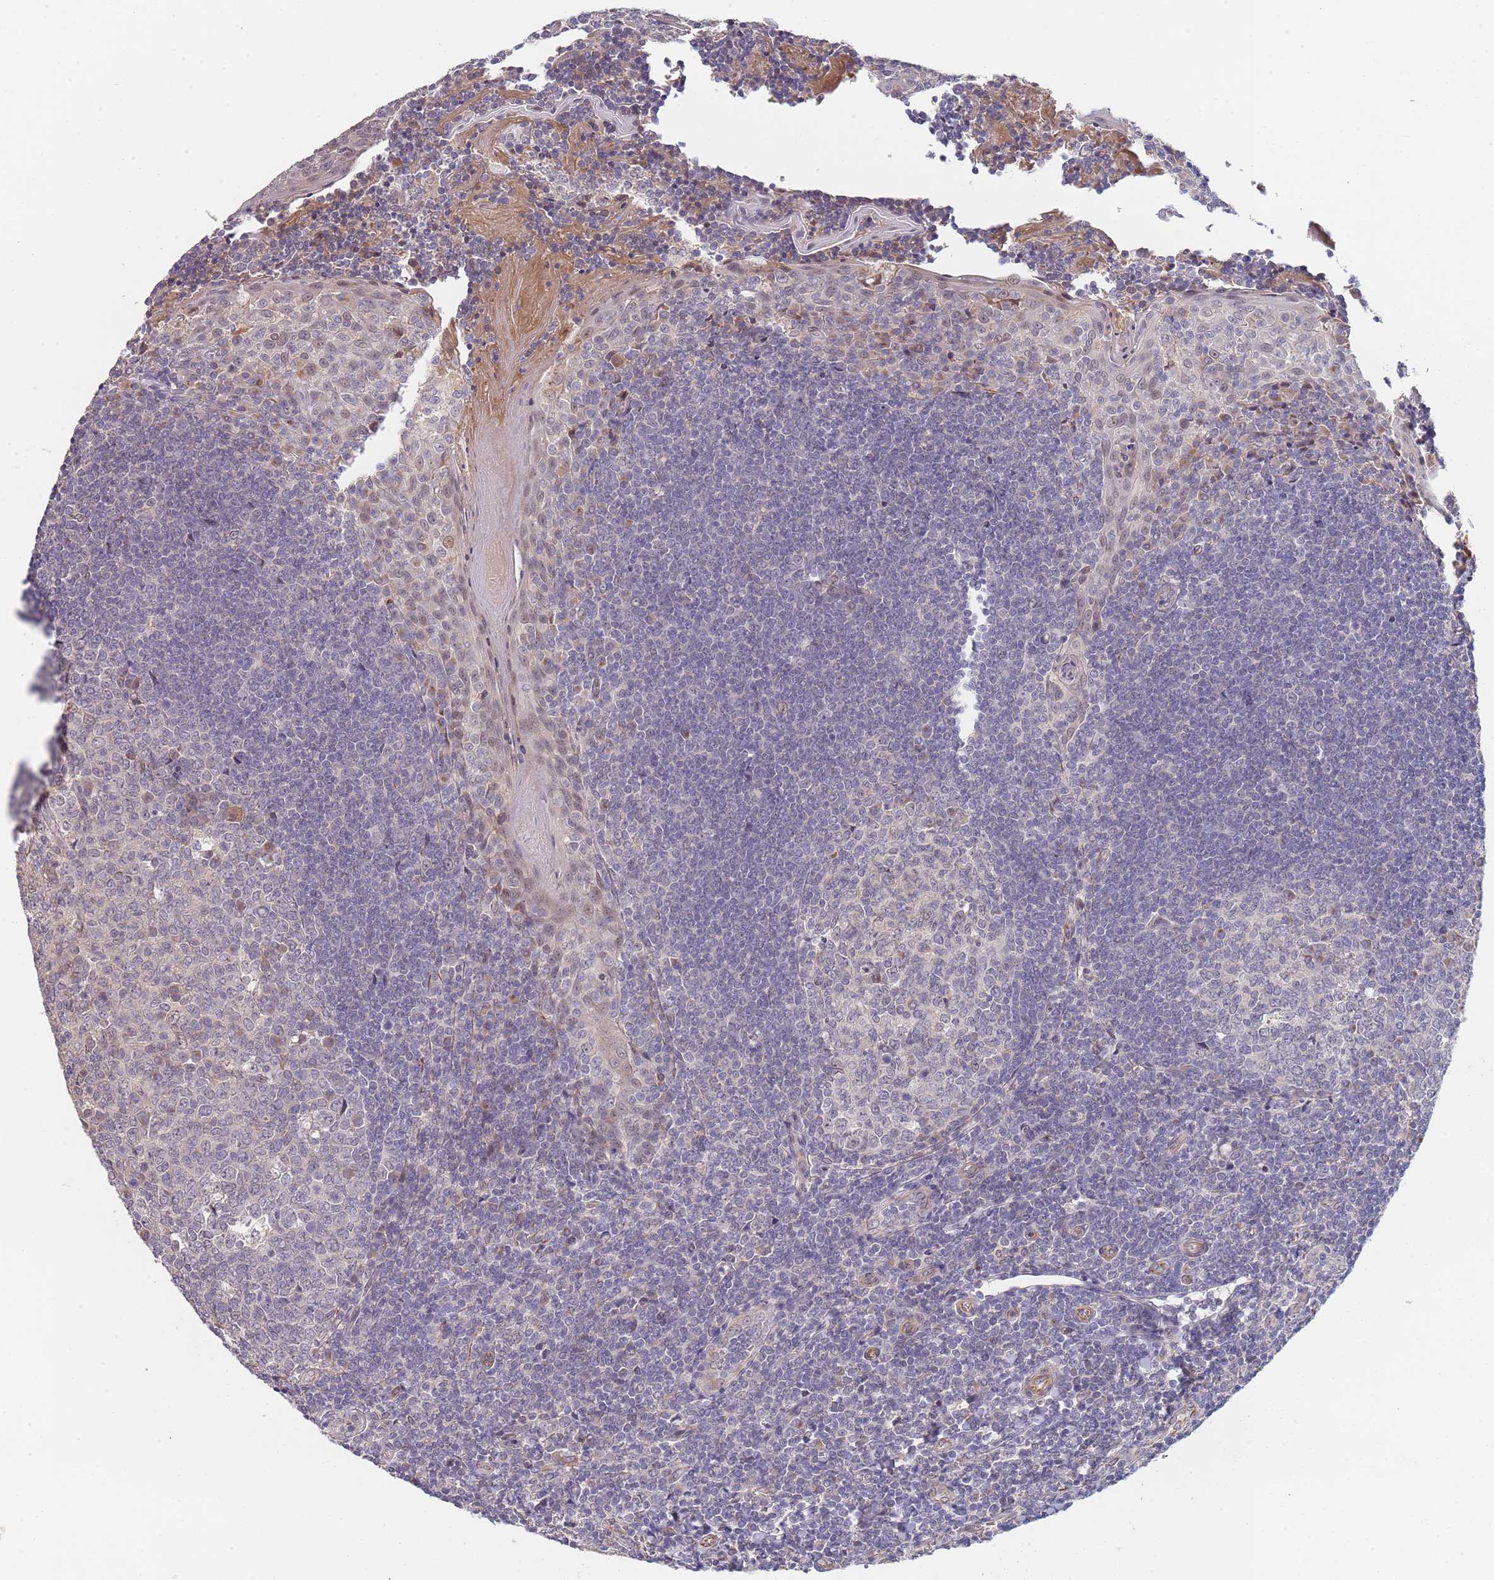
{"staining": {"intensity": "weak", "quantity": "<25%", "location": "nuclear"}, "tissue": "tonsil", "cell_type": "Germinal center cells", "image_type": "normal", "snomed": [{"axis": "morphology", "description": "Normal tissue, NOS"}, {"axis": "topography", "description": "Tonsil"}], "caption": "Immunohistochemical staining of benign human tonsil displays no significant positivity in germinal center cells.", "gene": "B4GALT4", "patient": {"sex": "male", "age": 27}}